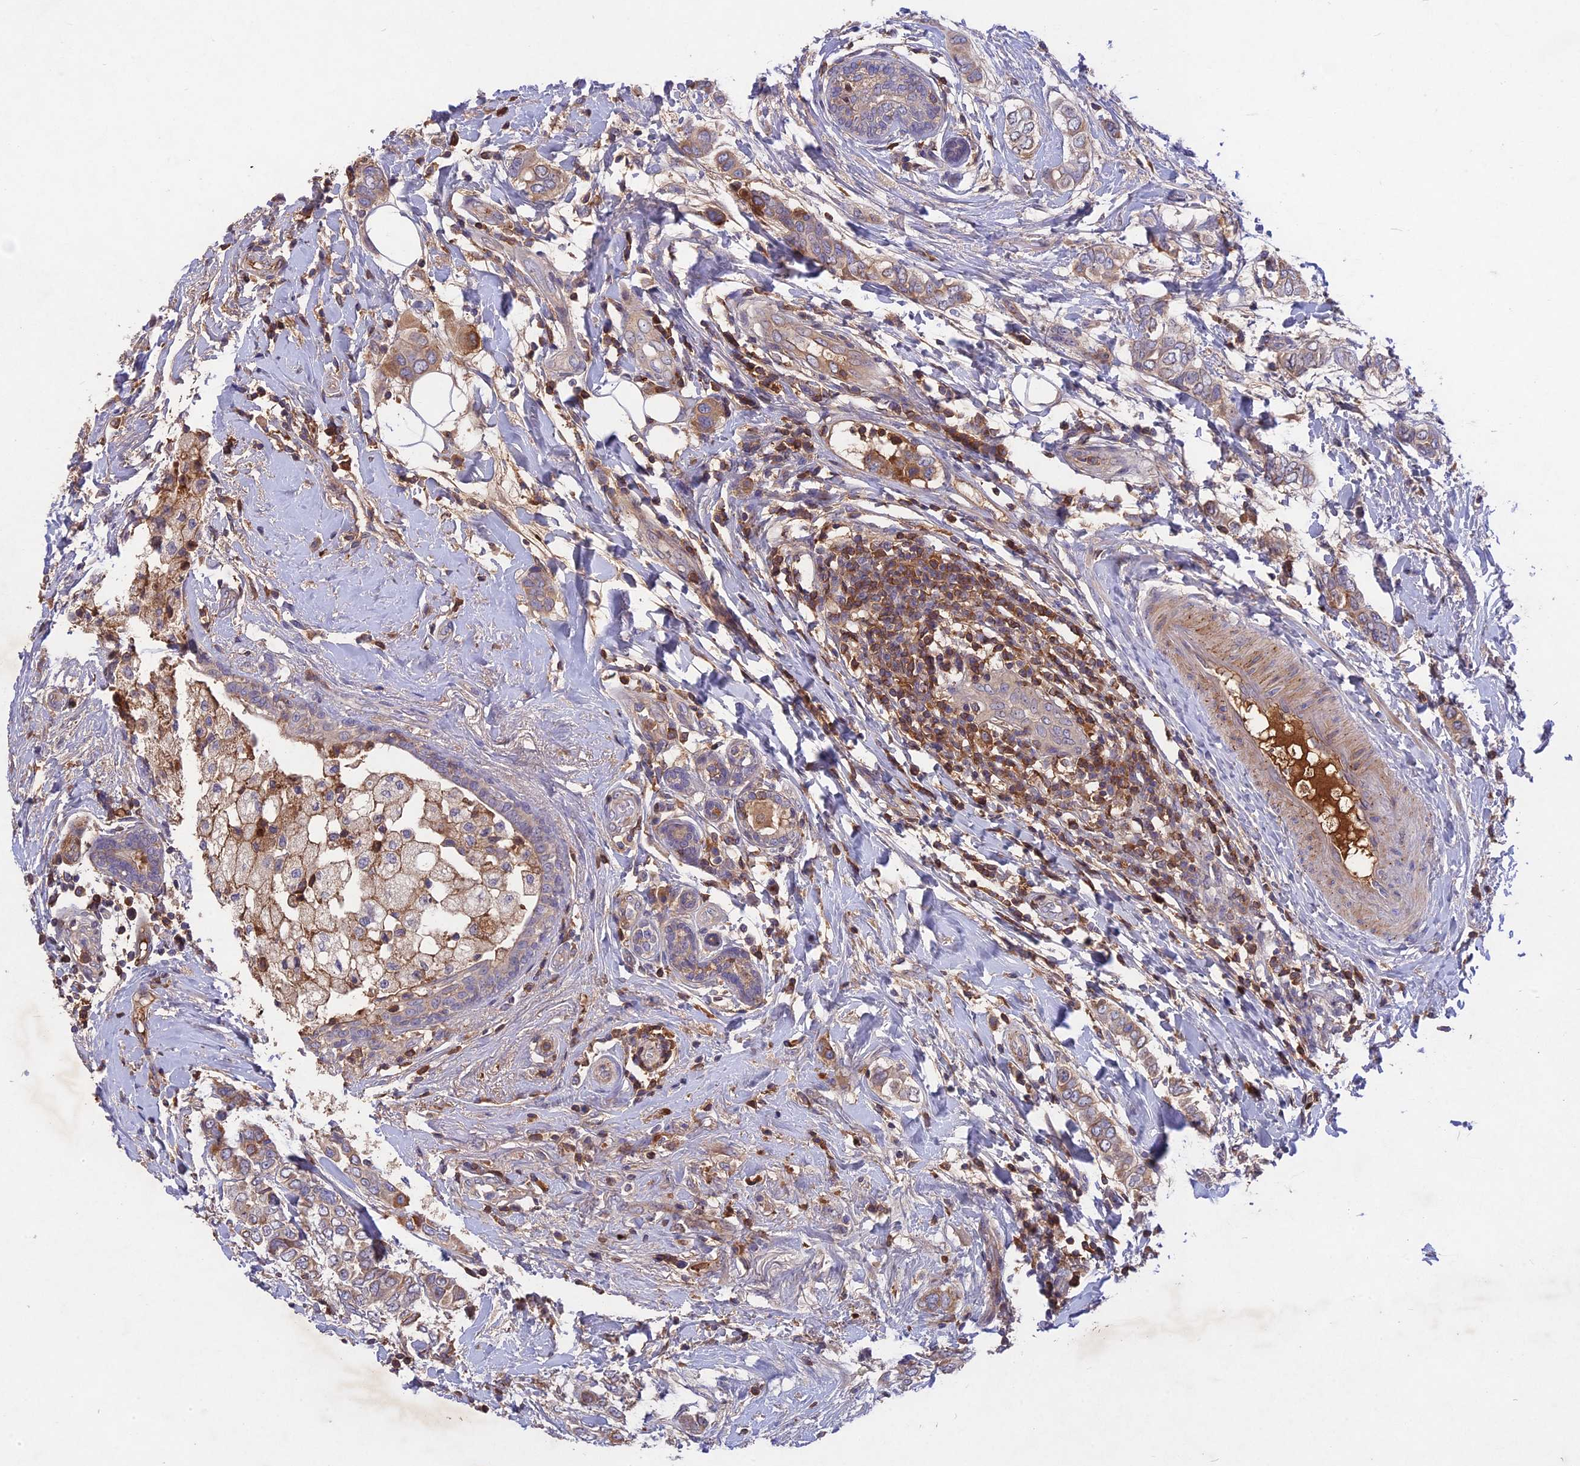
{"staining": {"intensity": "weak", "quantity": "25%-75%", "location": "cytoplasmic/membranous"}, "tissue": "breast cancer", "cell_type": "Tumor cells", "image_type": "cancer", "snomed": [{"axis": "morphology", "description": "Lobular carcinoma"}, {"axis": "topography", "description": "Breast"}], "caption": "Breast cancer (lobular carcinoma) stained with a brown dye reveals weak cytoplasmic/membranous positive staining in about 25%-75% of tumor cells.", "gene": "ADO", "patient": {"sex": "female", "age": 51}}